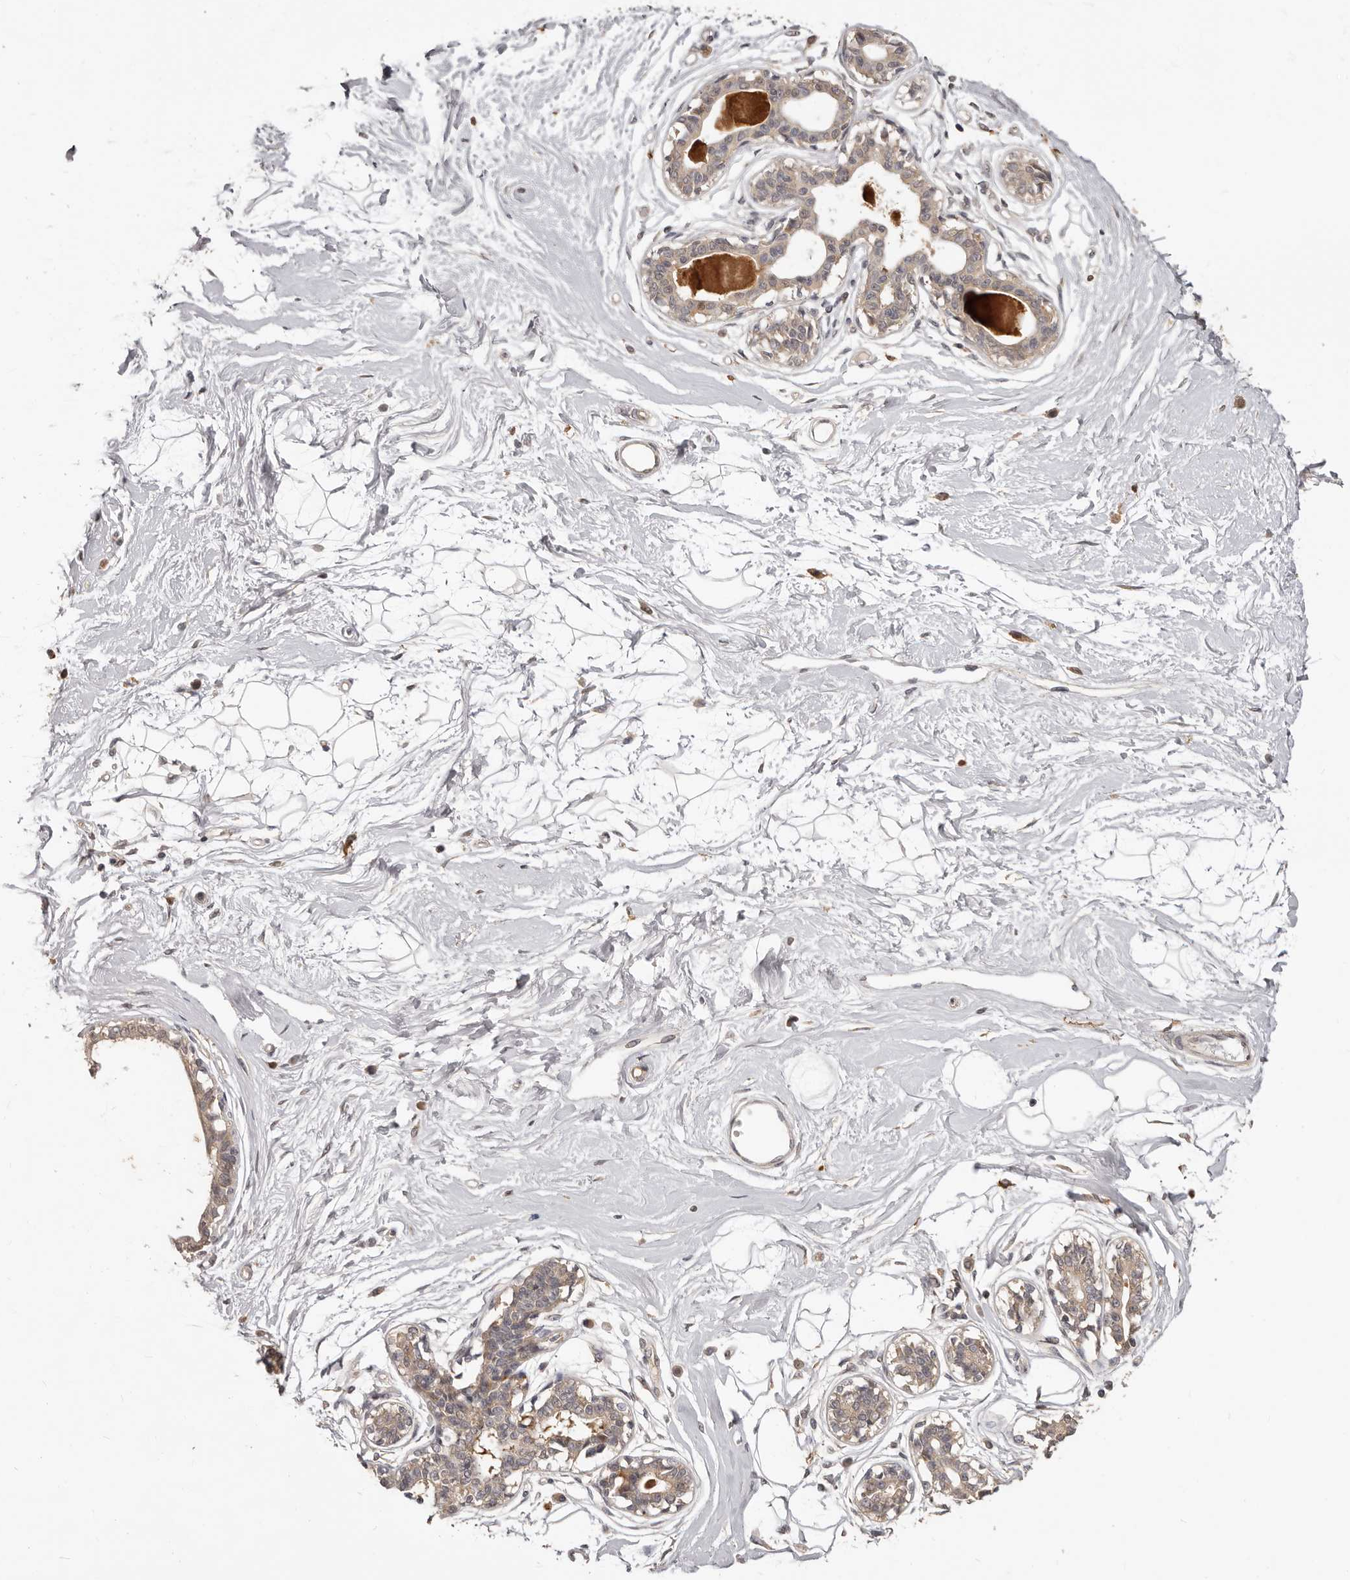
{"staining": {"intensity": "weak", "quantity": "<25%", "location": "cytoplasmic/membranous"}, "tissue": "breast", "cell_type": "Adipocytes", "image_type": "normal", "snomed": [{"axis": "morphology", "description": "Normal tissue, NOS"}, {"axis": "topography", "description": "Breast"}], "caption": "Micrograph shows no significant protein expression in adipocytes of benign breast.", "gene": "MTO1", "patient": {"sex": "female", "age": 45}}